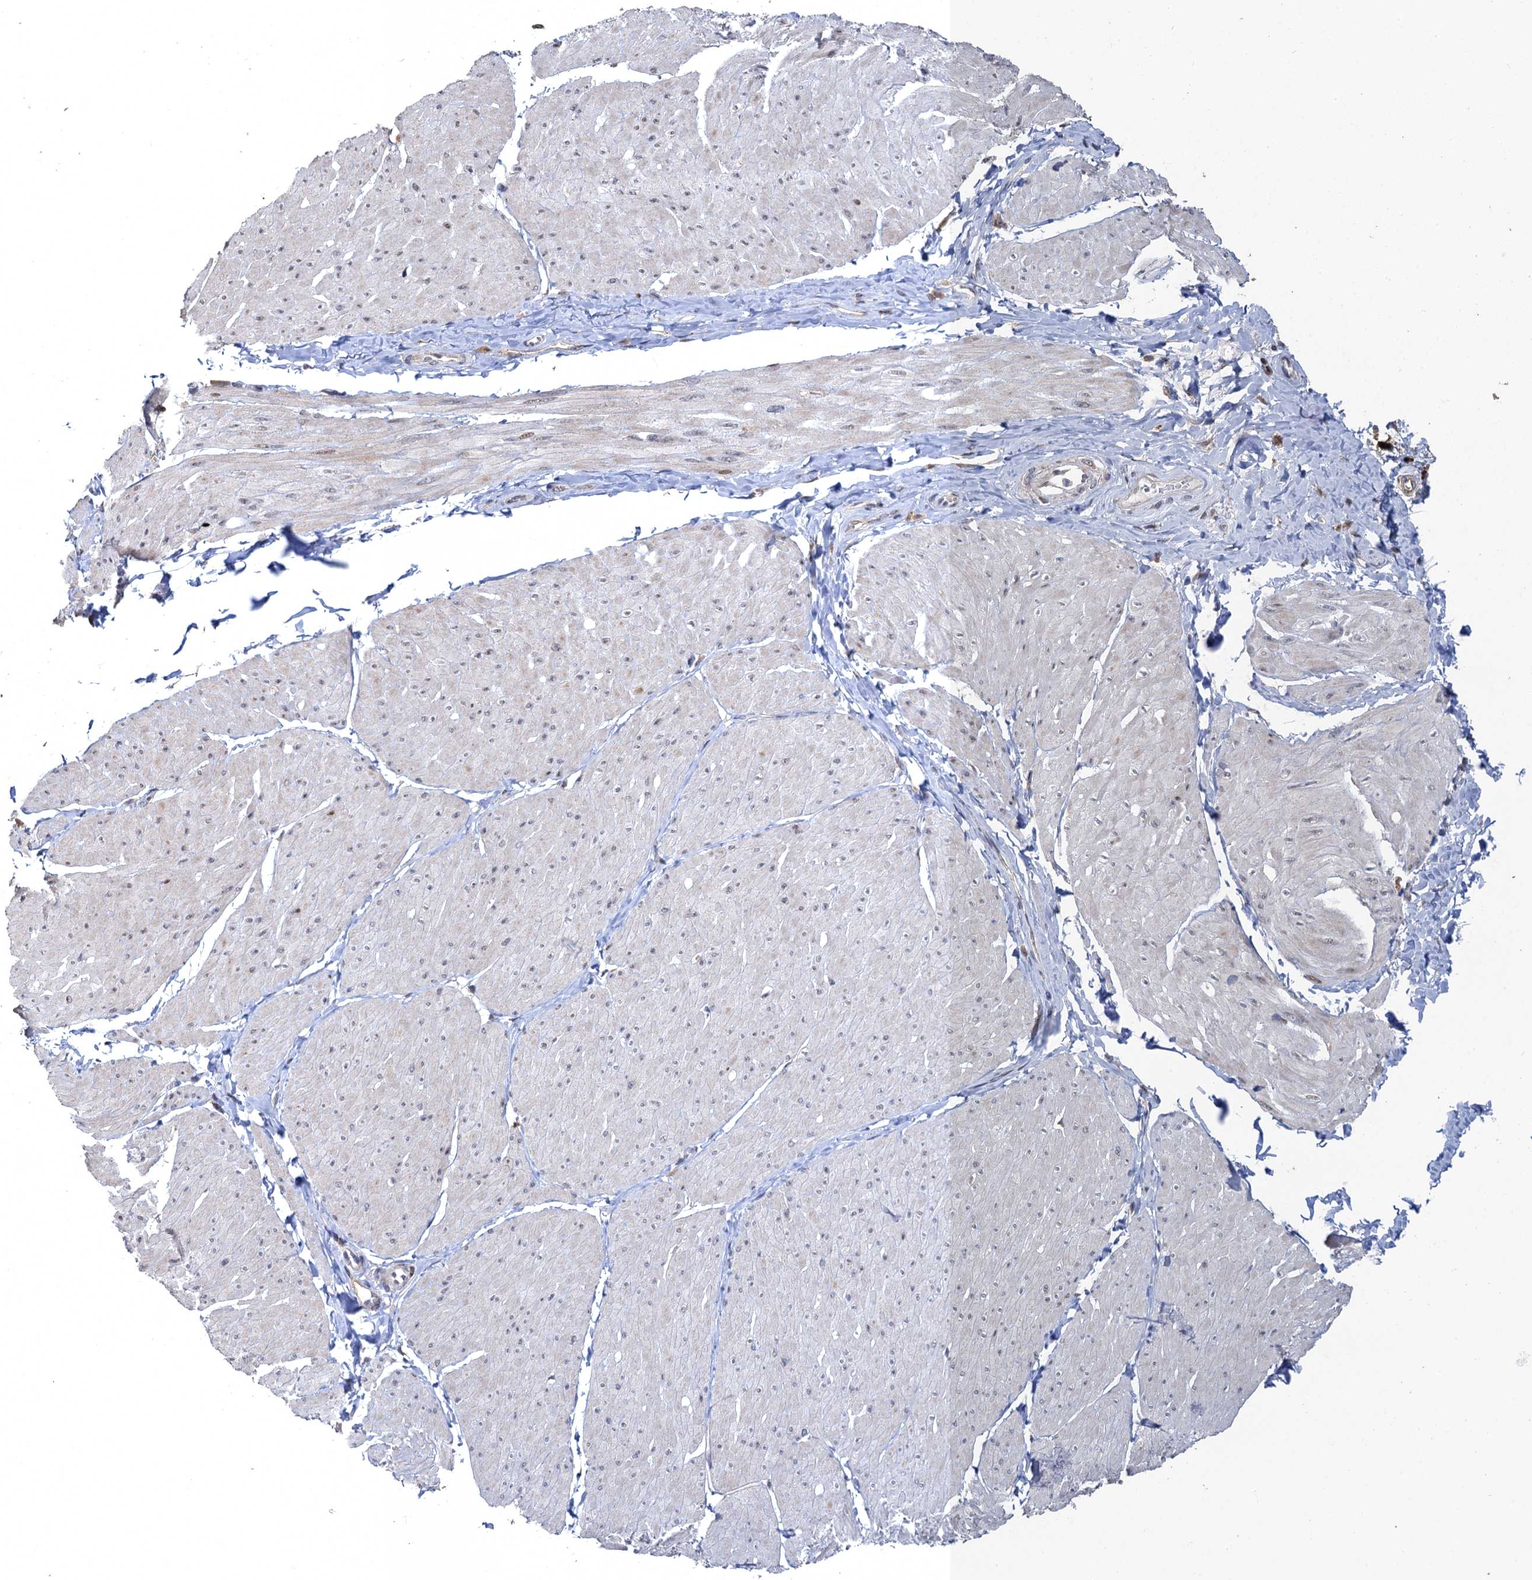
{"staining": {"intensity": "negative", "quantity": "none", "location": "none"}, "tissue": "smooth muscle", "cell_type": "Smooth muscle cells", "image_type": "normal", "snomed": [{"axis": "morphology", "description": "Urothelial carcinoma, High grade"}, {"axis": "topography", "description": "Urinary bladder"}], "caption": "Human smooth muscle stained for a protein using immunohistochemistry displays no expression in smooth muscle cells.", "gene": "BMERB1", "patient": {"sex": "male", "age": 46}}